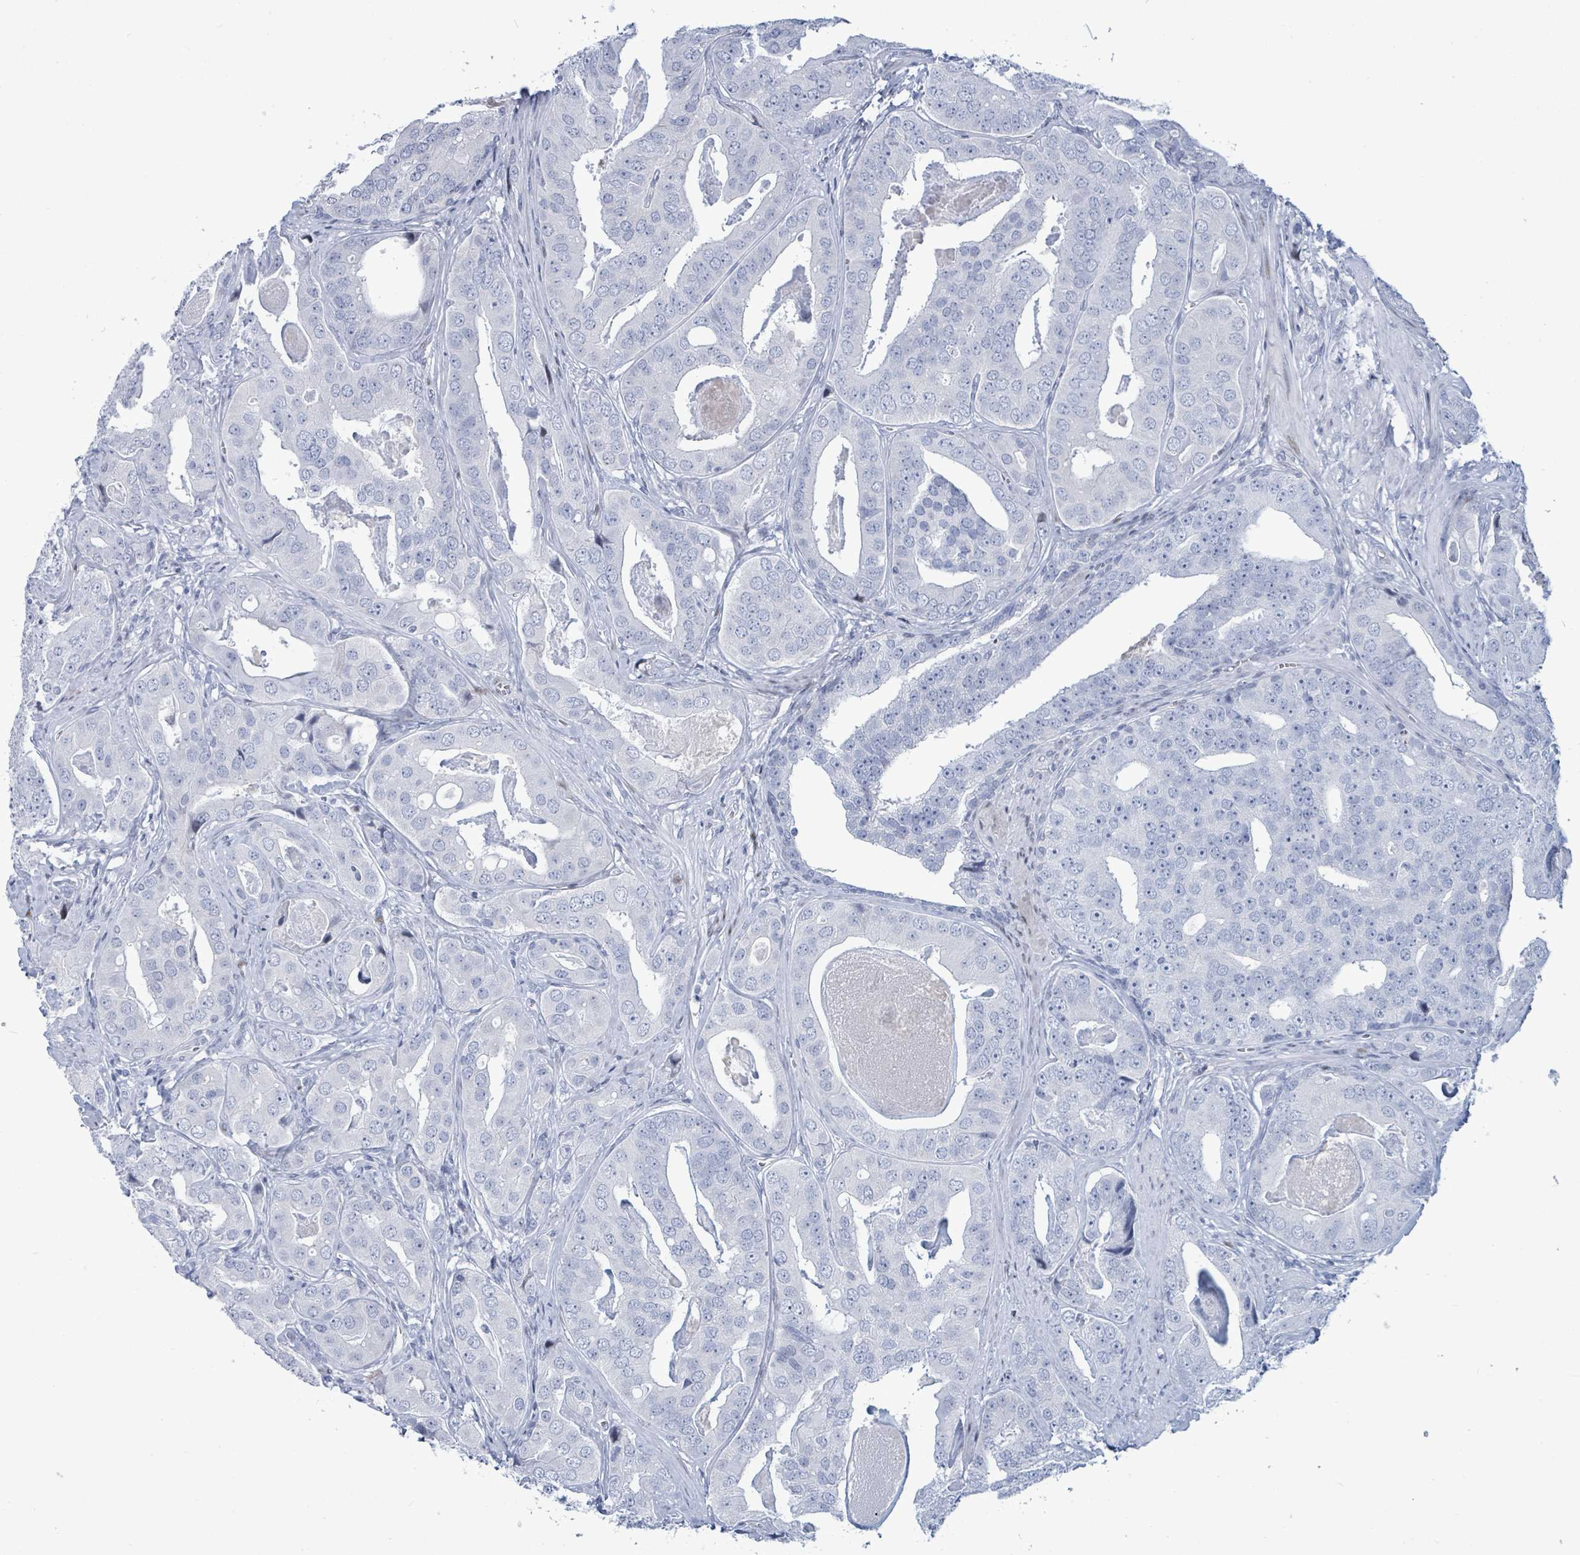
{"staining": {"intensity": "negative", "quantity": "none", "location": "none"}, "tissue": "prostate cancer", "cell_type": "Tumor cells", "image_type": "cancer", "snomed": [{"axis": "morphology", "description": "Adenocarcinoma, High grade"}, {"axis": "topography", "description": "Prostate"}], "caption": "Protein analysis of prostate adenocarcinoma (high-grade) exhibits no significant expression in tumor cells.", "gene": "MALL", "patient": {"sex": "male", "age": 71}}